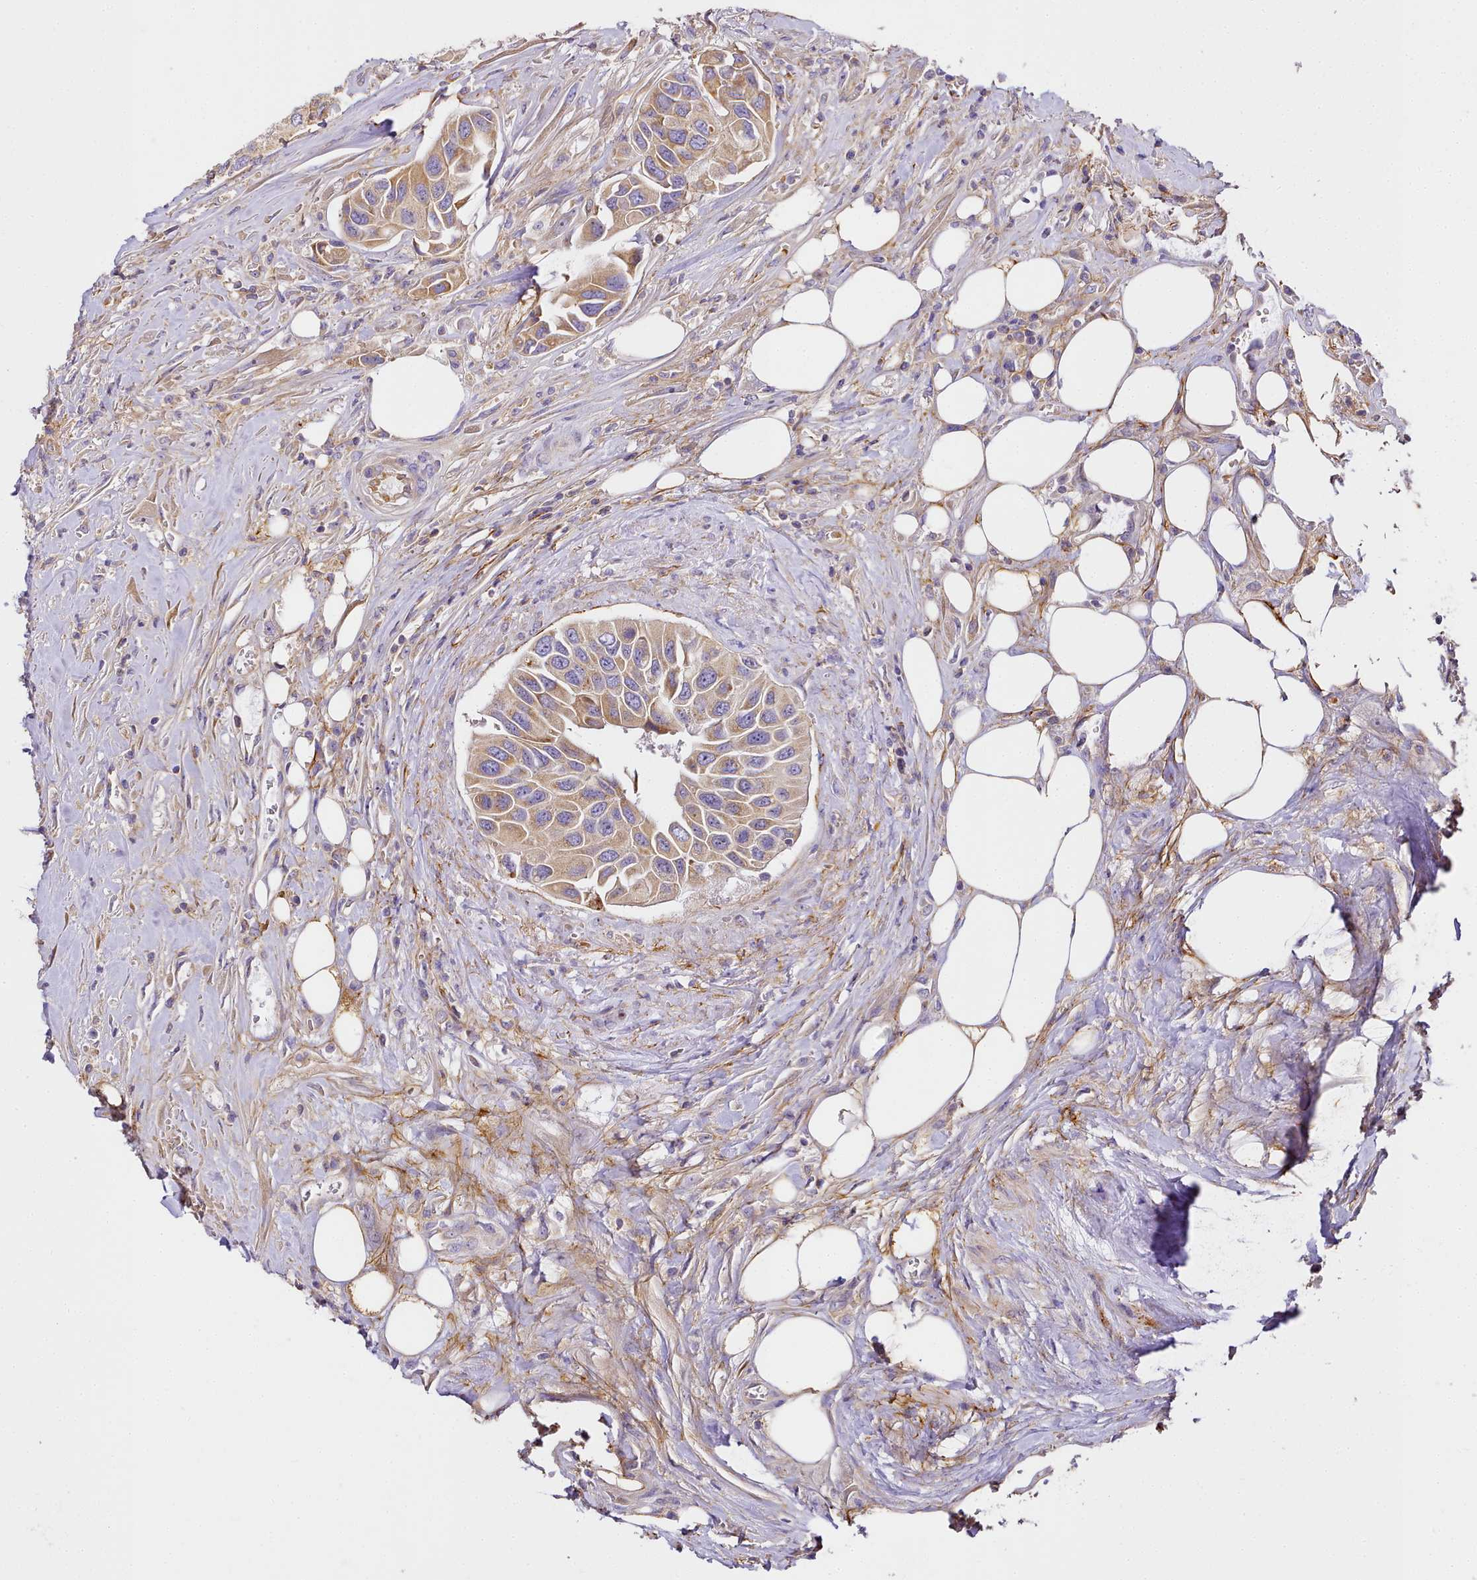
{"staining": {"intensity": "moderate", "quantity": "<25%", "location": "cytoplasmic/membranous"}, "tissue": "urothelial cancer", "cell_type": "Tumor cells", "image_type": "cancer", "snomed": [{"axis": "morphology", "description": "Urothelial carcinoma, High grade"}, {"axis": "topography", "description": "Urinary bladder"}], "caption": "DAB (3,3'-diaminobenzidine) immunohistochemical staining of urothelial cancer displays moderate cytoplasmic/membranous protein staining in about <25% of tumor cells. The staining was performed using DAB (3,3'-diaminobenzidine) to visualize the protein expression in brown, while the nuclei were stained in blue with hematoxylin (Magnification: 20x).", "gene": "NBPF1", "patient": {"sex": "male", "age": 74}}